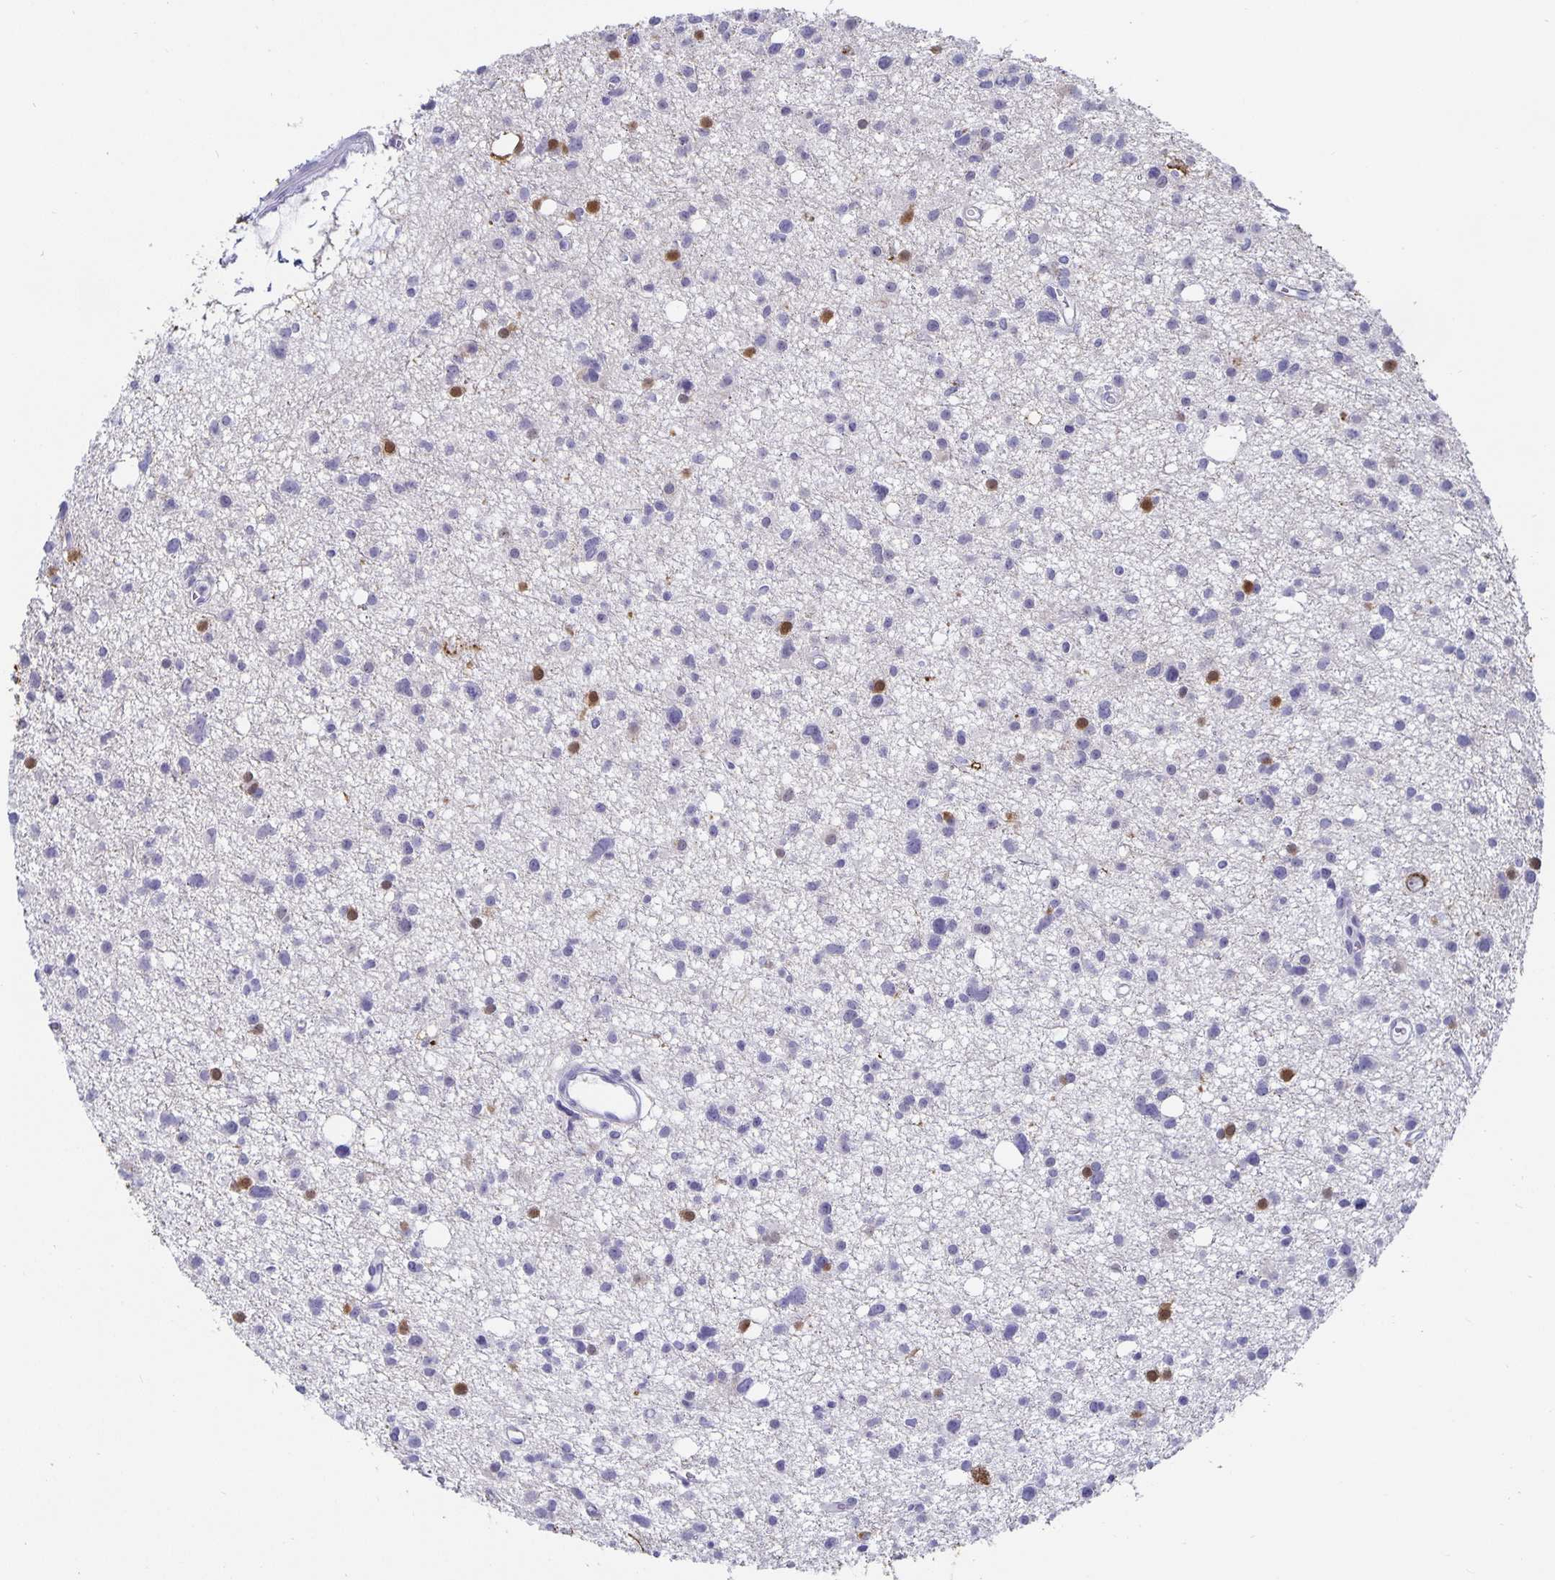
{"staining": {"intensity": "negative", "quantity": "none", "location": "none"}, "tissue": "glioma", "cell_type": "Tumor cells", "image_type": "cancer", "snomed": [{"axis": "morphology", "description": "Glioma, malignant, High grade"}, {"axis": "topography", "description": "Brain"}], "caption": "Human malignant glioma (high-grade) stained for a protein using immunohistochemistry reveals no staining in tumor cells.", "gene": "CHGA", "patient": {"sex": "male", "age": 23}}